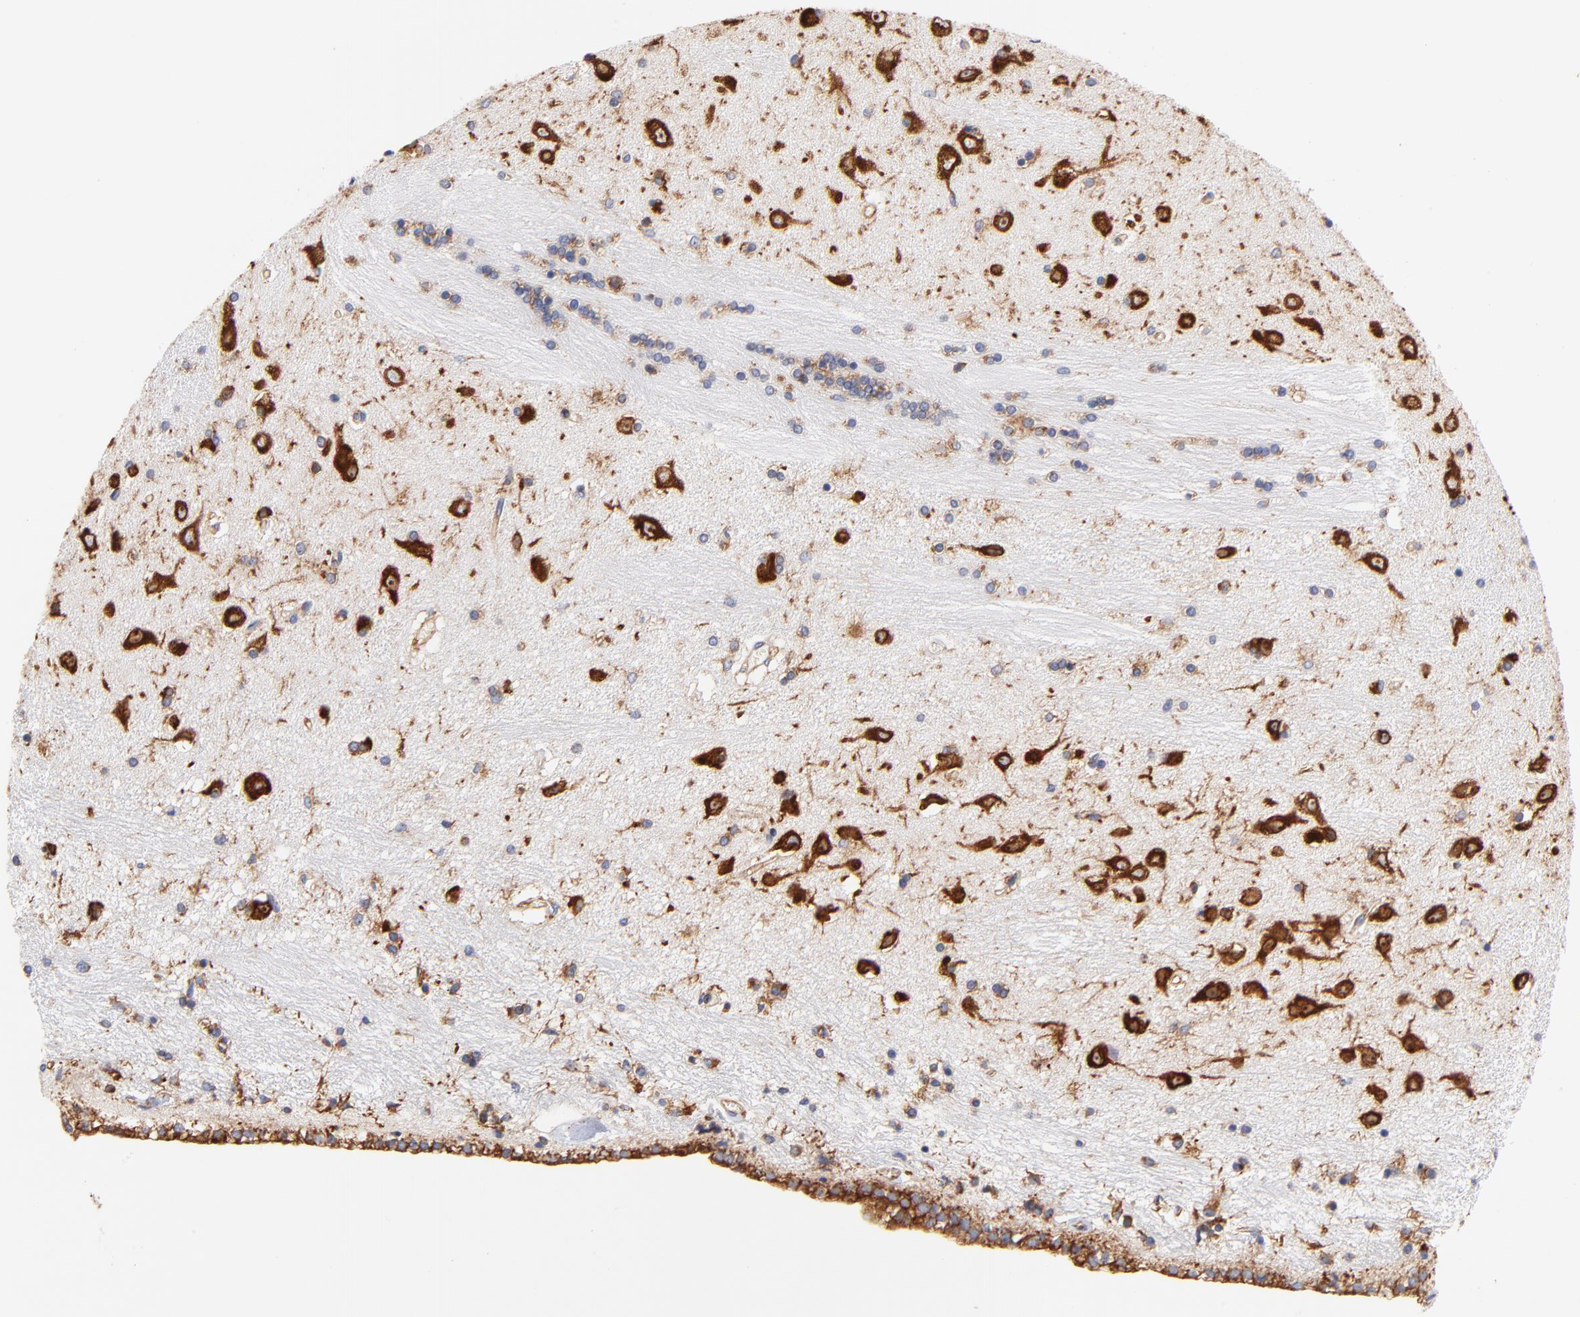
{"staining": {"intensity": "strong", "quantity": "<25%", "location": "cytoplasmic/membranous"}, "tissue": "hippocampus", "cell_type": "Glial cells", "image_type": "normal", "snomed": [{"axis": "morphology", "description": "Normal tissue, NOS"}, {"axis": "topography", "description": "Hippocampus"}], "caption": "A brown stain highlights strong cytoplasmic/membranous staining of a protein in glial cells of benign hippocampus.", "gene": "RPL27", "patient": {"sex": "female", "age": 54}}